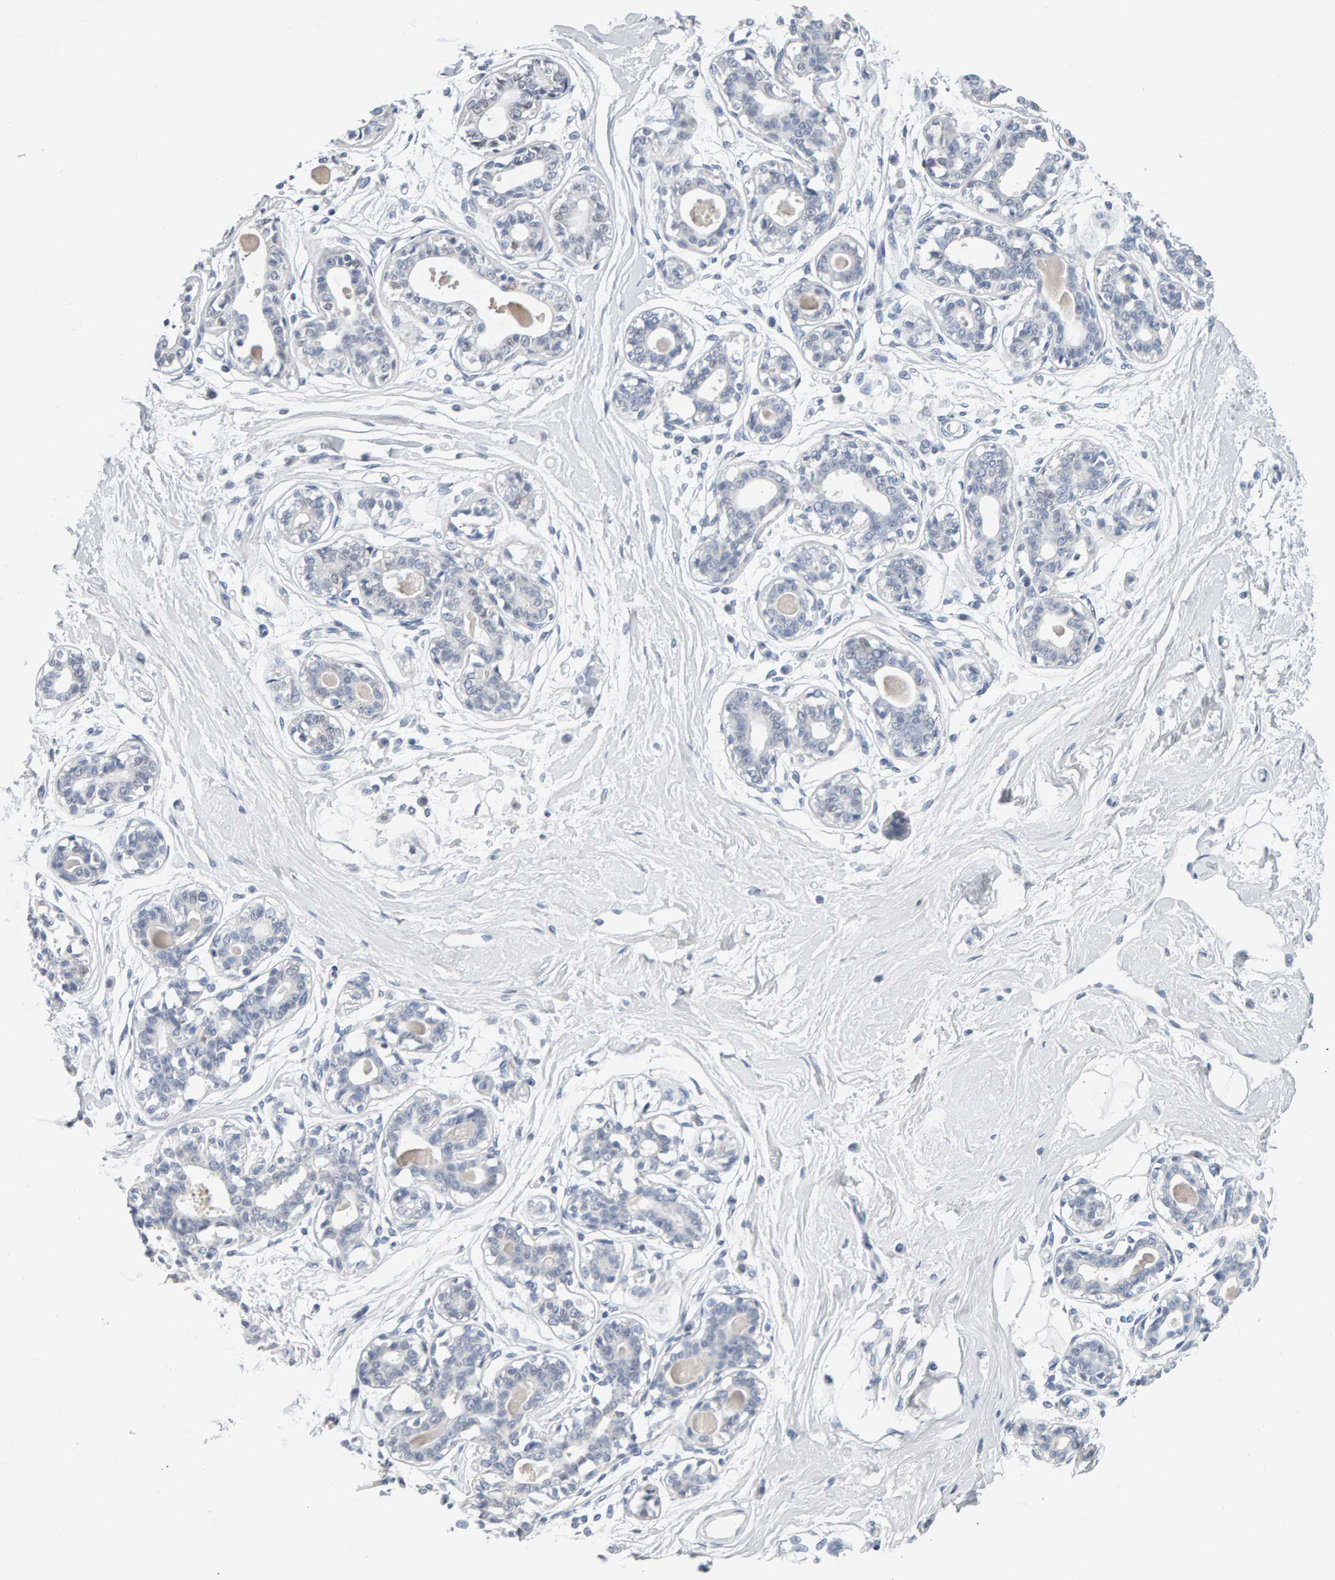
{"staining": {"intensity": "negative", "quantity": "none", "location": "none"}, "tissue": "breast", "cell_type": "Adipocytes", "image_type": "normal", "snomed": [{"axis": "morphology", "description": "Normal tissue, NOS"}, {"axis": "topography", "description": "Breast"}], "caption": "Protein analysis of unremarkable breast exhibits no significant positivity in adipocytes.", "gene": "CTH", "patient": {"sex": "female", "age": 45}}